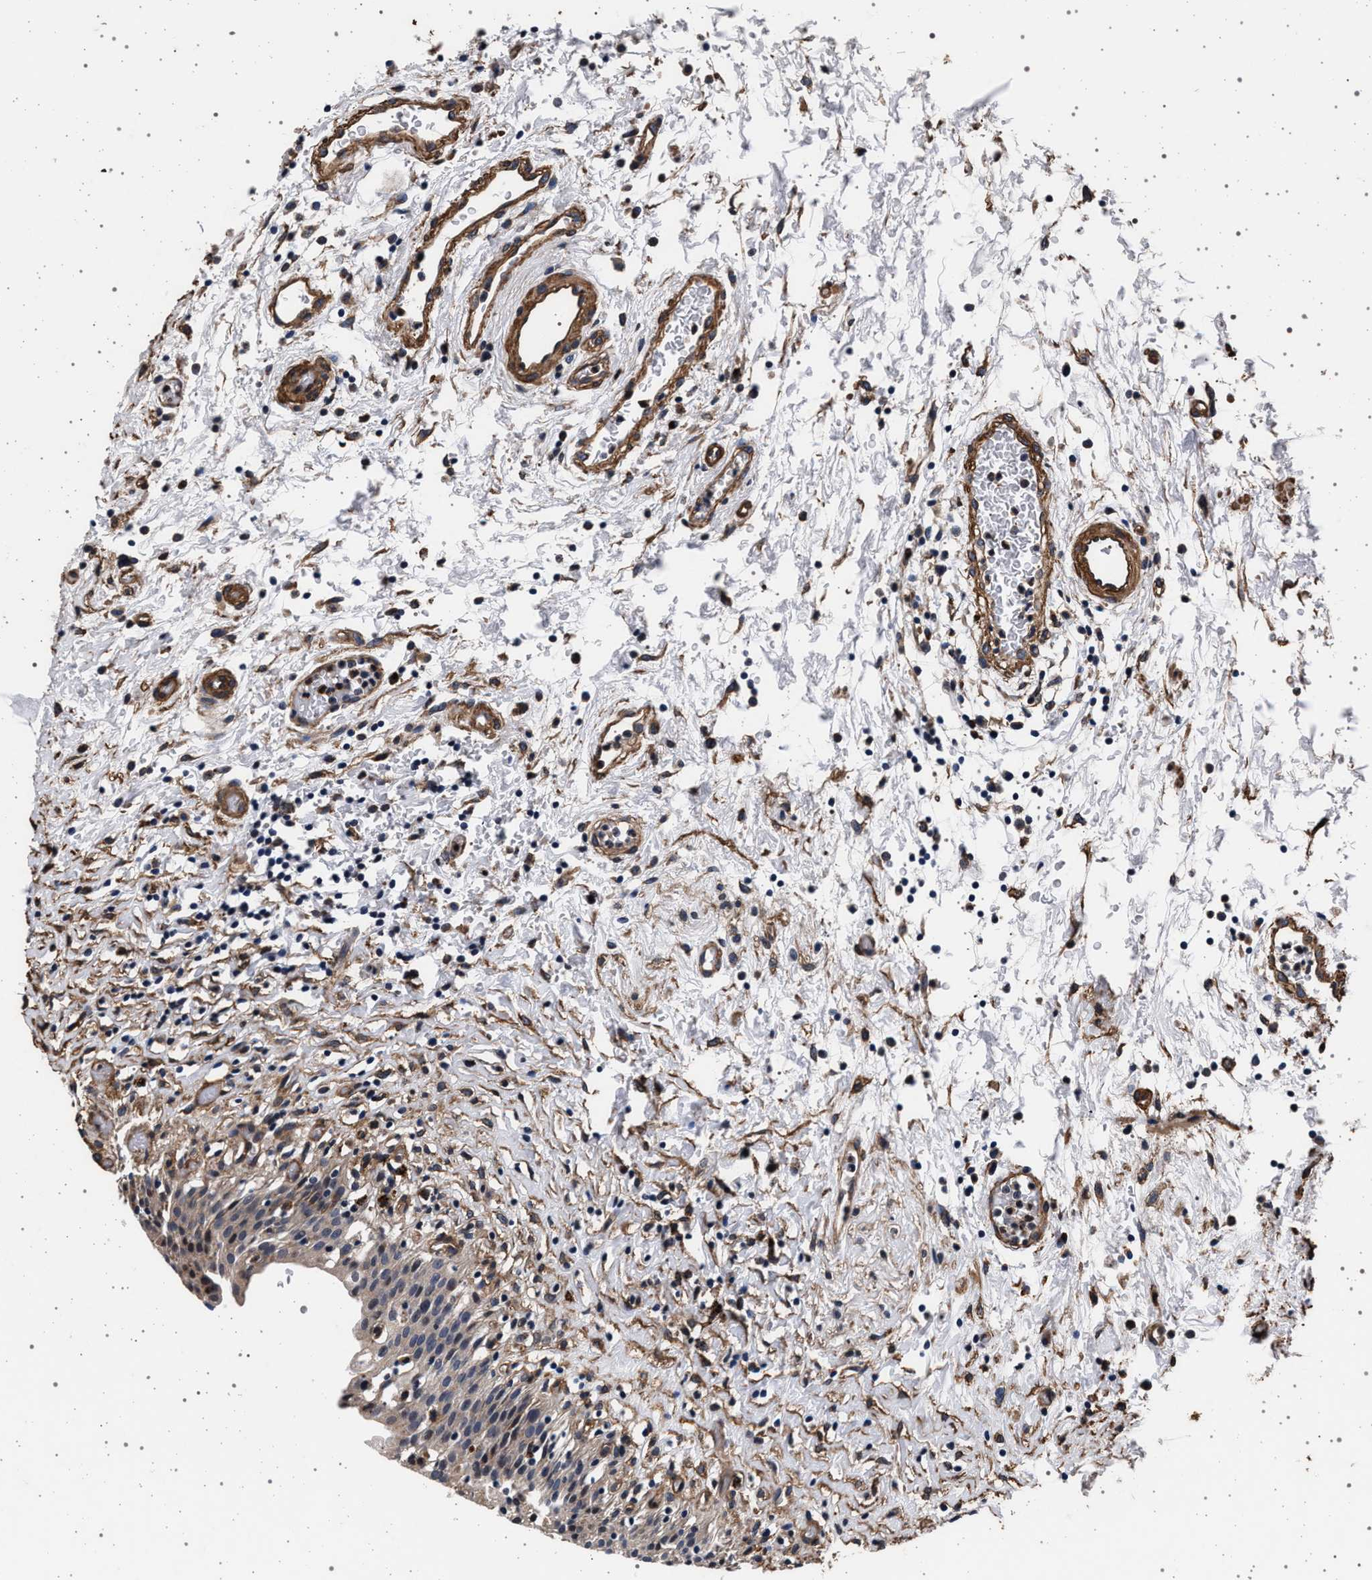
{"staining": {"intensity": "weak", "quantity": "25%-75%", "location": "cytoplasmic/membranous"}, "tissue": "urinary bladder", "cell_type": "Urothelial cells", "image_type": "normal", "snomed": [{"axis": "morphology", "description": "Normal tissue, NOS"}, {"axis": "topography", "description": "Urinary bladder"}], "caption": "Immunohistochemistry (IHC) of normal human urinary bladder demonstrates low levels of weak cytoplasmic/membranous staining in approximately 25%-75% of urothelial cells.", "gene": "KCNK6", "patient": {"sex": "male", "age": 51}}